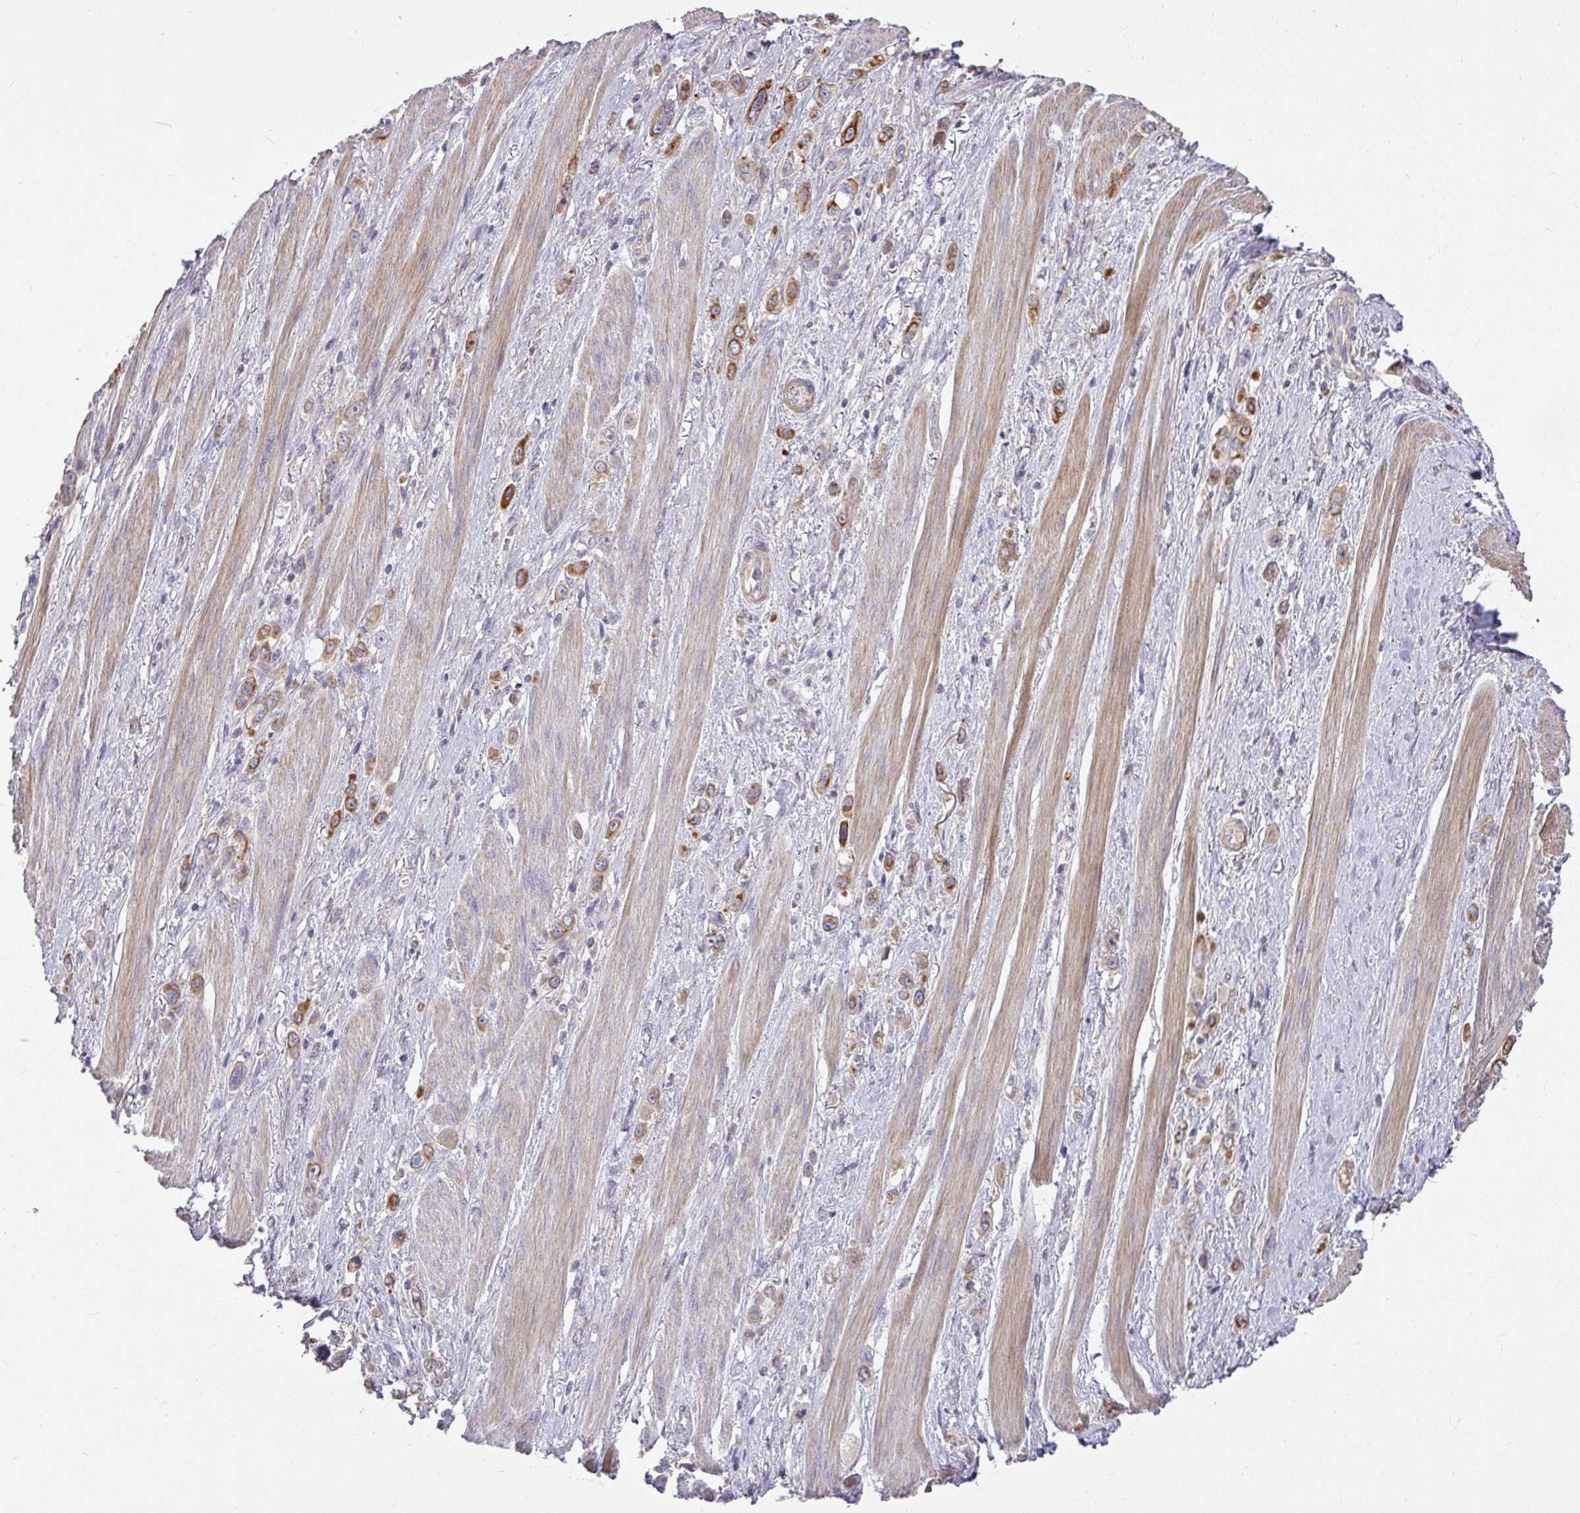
{"staining": {"intensity": "moderate", "quantity": ">75%", "location": "cytoplasmic/membranous"}, "tissue": "stomach cancer", "cell_type": "Tumor cells", "image_type": "cancer", "snomed": [{"axis": "morphology", "description": "Adenocarcinoma, NOS"}, {"axis": "topography", "description": "Stomach, upper"}], "caption": "A photomicrograph of stomach adenocarcinoma stained for a protein reveals moderate cytoplasmic/membranous brown staining in tumor cells. The protein of interest is stained brown, and the nuclei are stained in blue (DAB (3,3'-diaminobenzidine) IHC with brightfield microscopy, high magnification).", "gene": "STRIP1", "patient": {"sex": "male", "age": 75}}